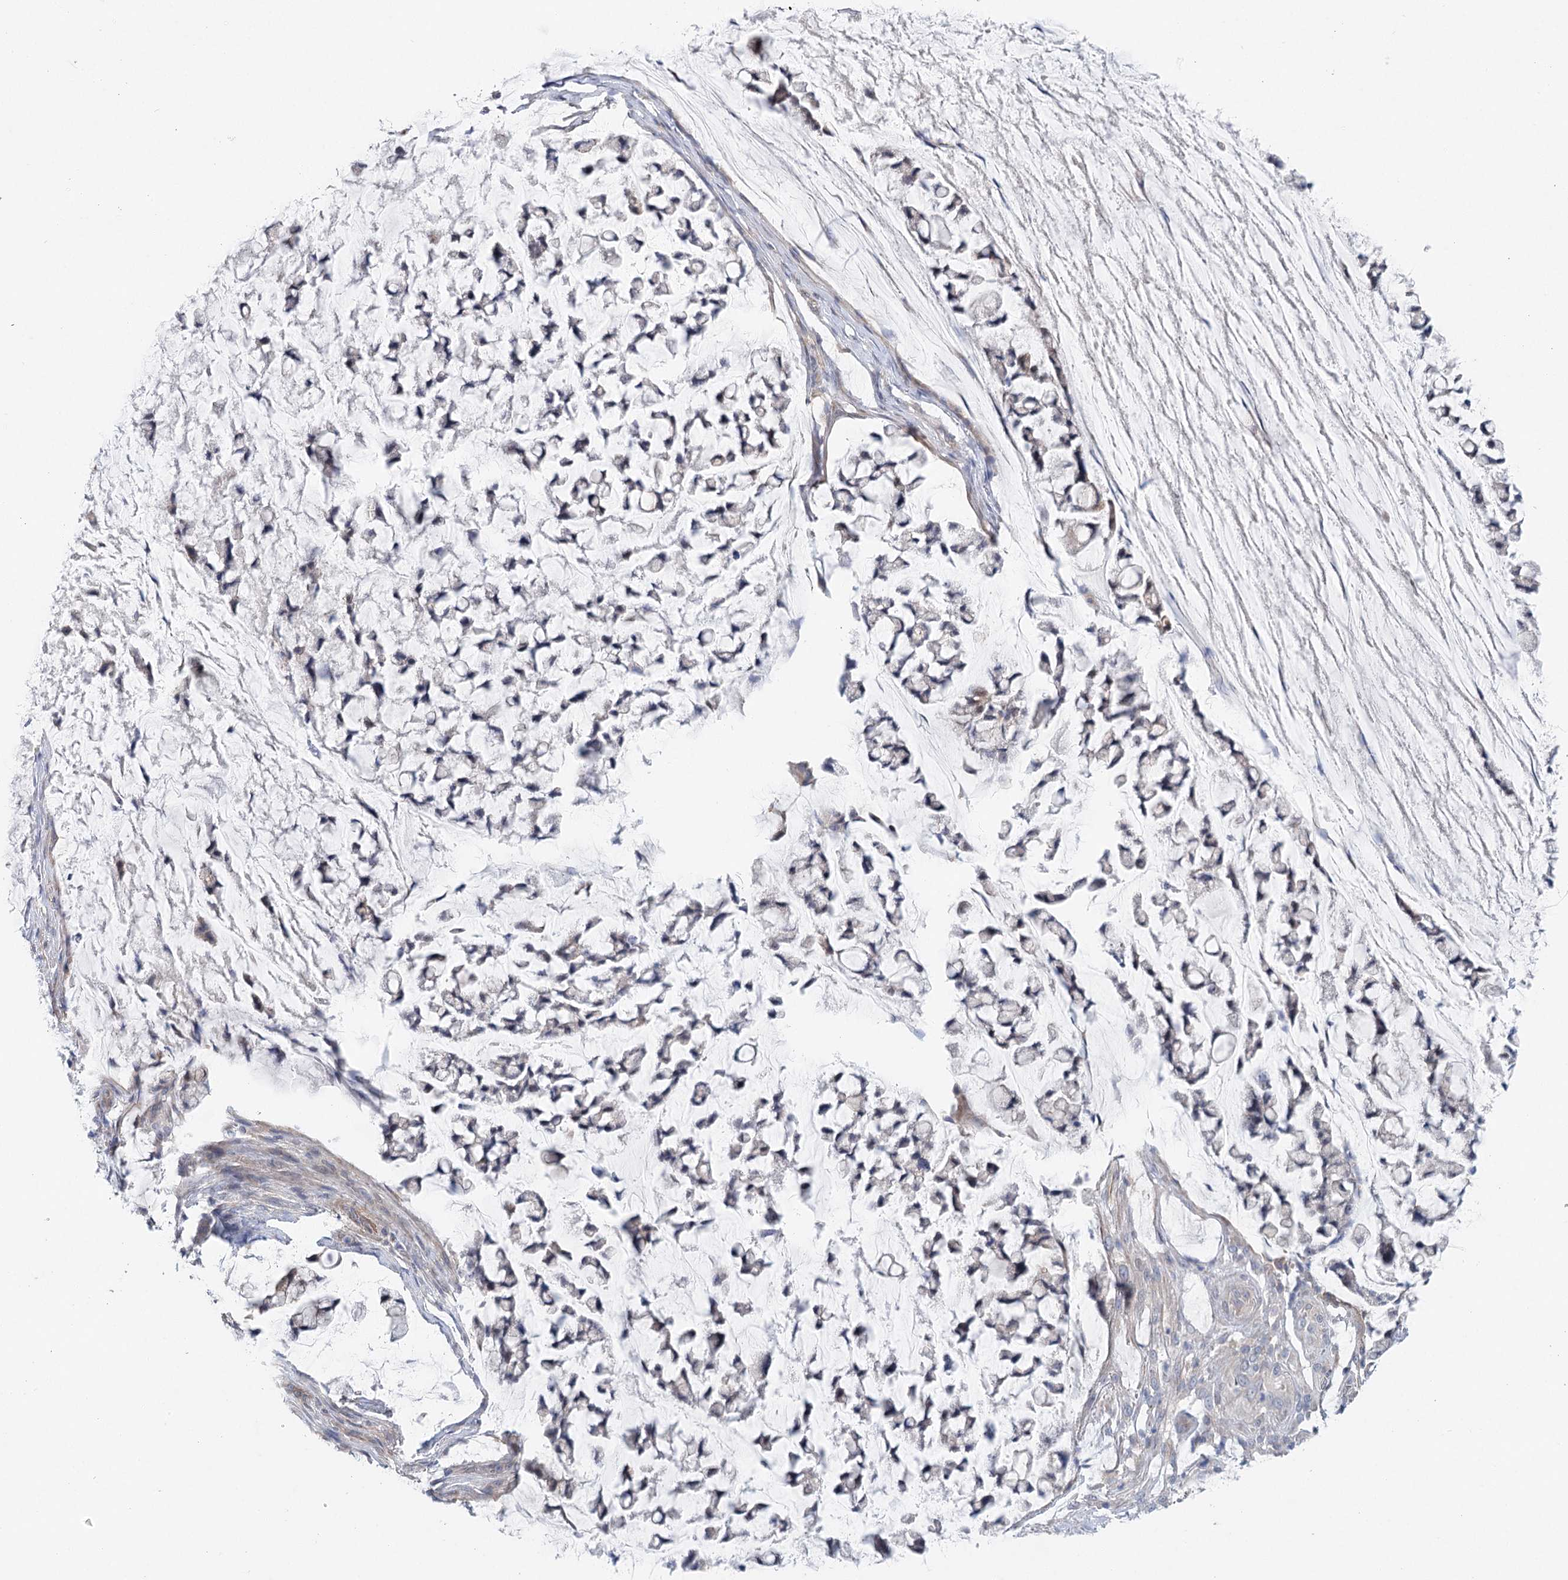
{"staining": {"intensity": "weak", "quantity": "<25%", "location": "cytoplasmic/membranous"}, "tissue": "stomach cancer", "cell_type": "Tumor cells", "image_type": "cancer", "snomed": [{"axis": "morphology", "description": "Adenocarcinoma, NOS"}, {"axis": "topography", "description": "Stomach, lower"}], "caption": "An immunohistochemistry (IHC) micrograph of stomach cancer (adenocarcinoma) is shown. There is no staining in tumor cells of stomach cancer (adenocarcinoma).", "gene": "SCN11A", "patient": {"sex": "male", "age": 67}}